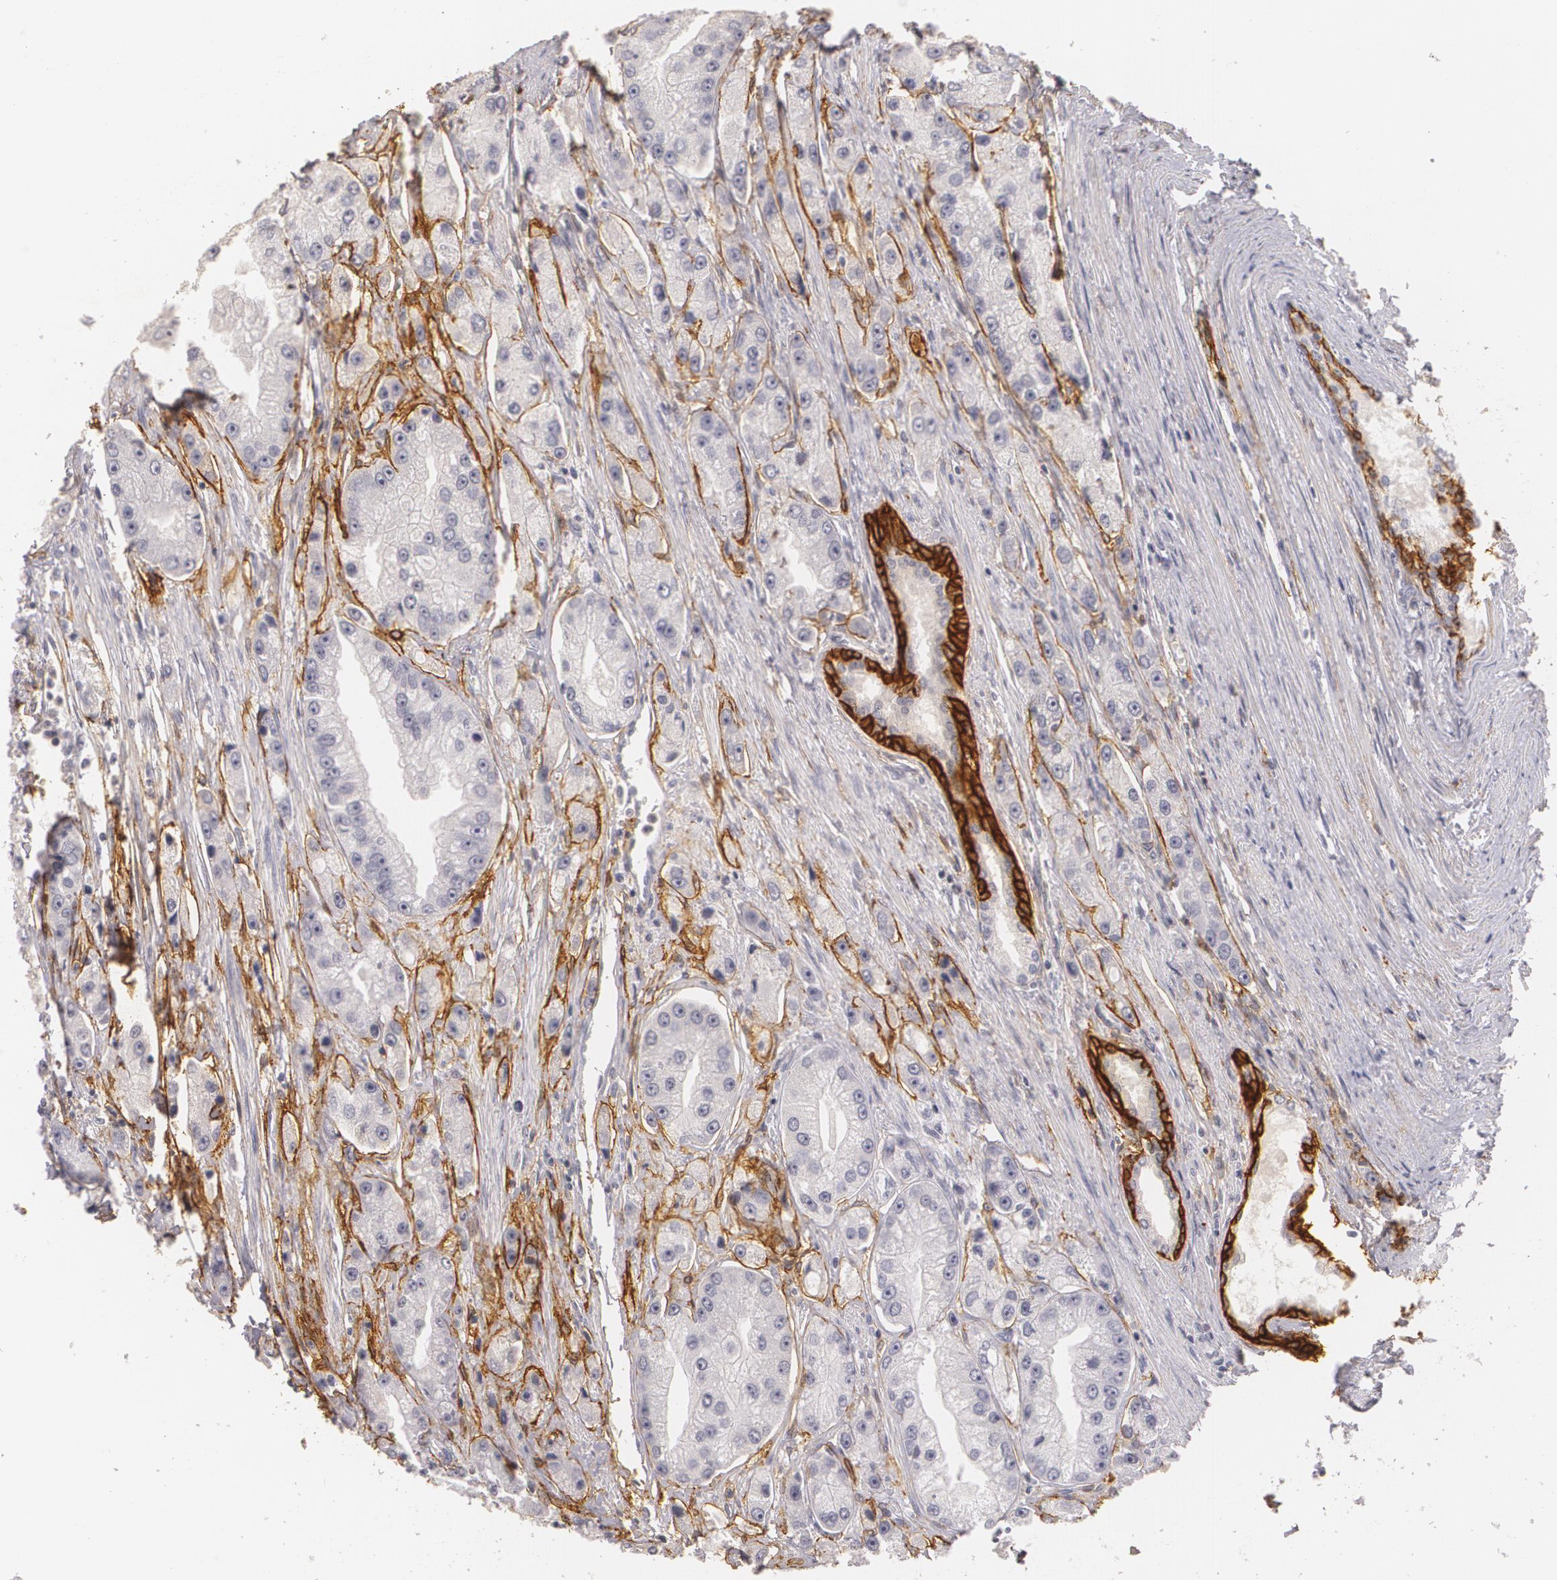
{"staining": {"intensity": "negative", "quantity": "none", "location": "none"}, "tissue": "prostate cancer", "cell_type": "Tumor cells", "image_type": "cancer", "snomed": [{"axis": "morphology", "description": "Adenocarcinoma, Medium grade"}, {"axis": "topography", "description": "Prostate"}], "caption": "Prostate cancer (adenocarcinoma (medium-grade)) was stained to show a protein in brown. There is no significant positivity in tumor cells. (IHC, brightfield microscopy, high magnification).", "gene": "NGFR", "patient": {"sex": "male", "age": 72}}